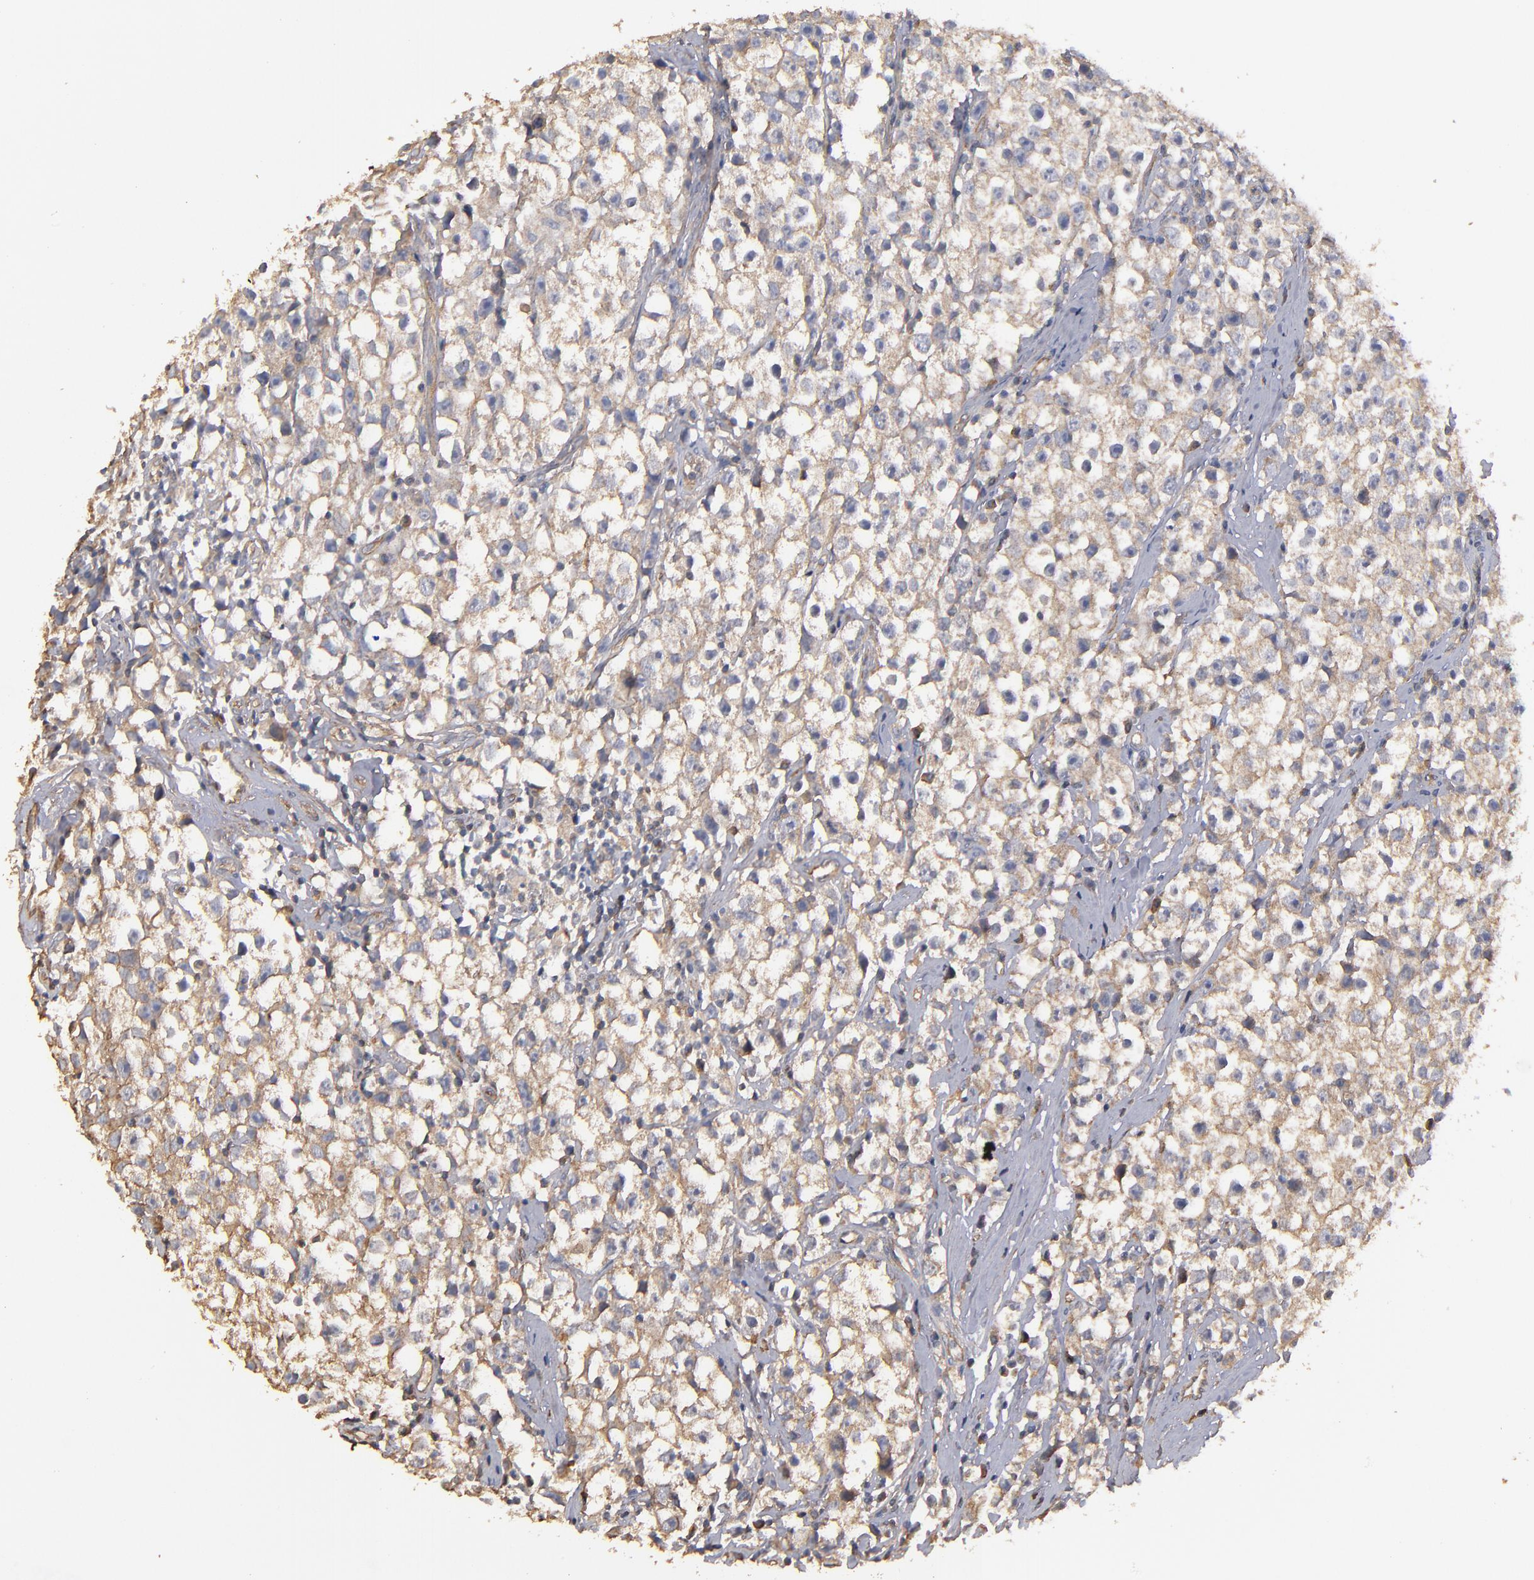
{"staining": {"intensity": "weak", "quantity": ">75%", "location": "cytoplasmic/membranous"}, "tissue": "testis cancer", "cell_type": "Tumor cells", "image_type": "cancer", "snomed": [{"axis": "morphology", "description": "Seminoma, NOS"}, {"axis": "topography", "description": "Testis"}], "caption": "Immunohistochemistry histopathology image of testis seminoma stained for a protein (brown), which reveals low levels of weak cytoplasmic/membranous positivity in about >75% of tumor cells.", "gene": "DMD", "patient": {"sex": "male", "age": 35}}